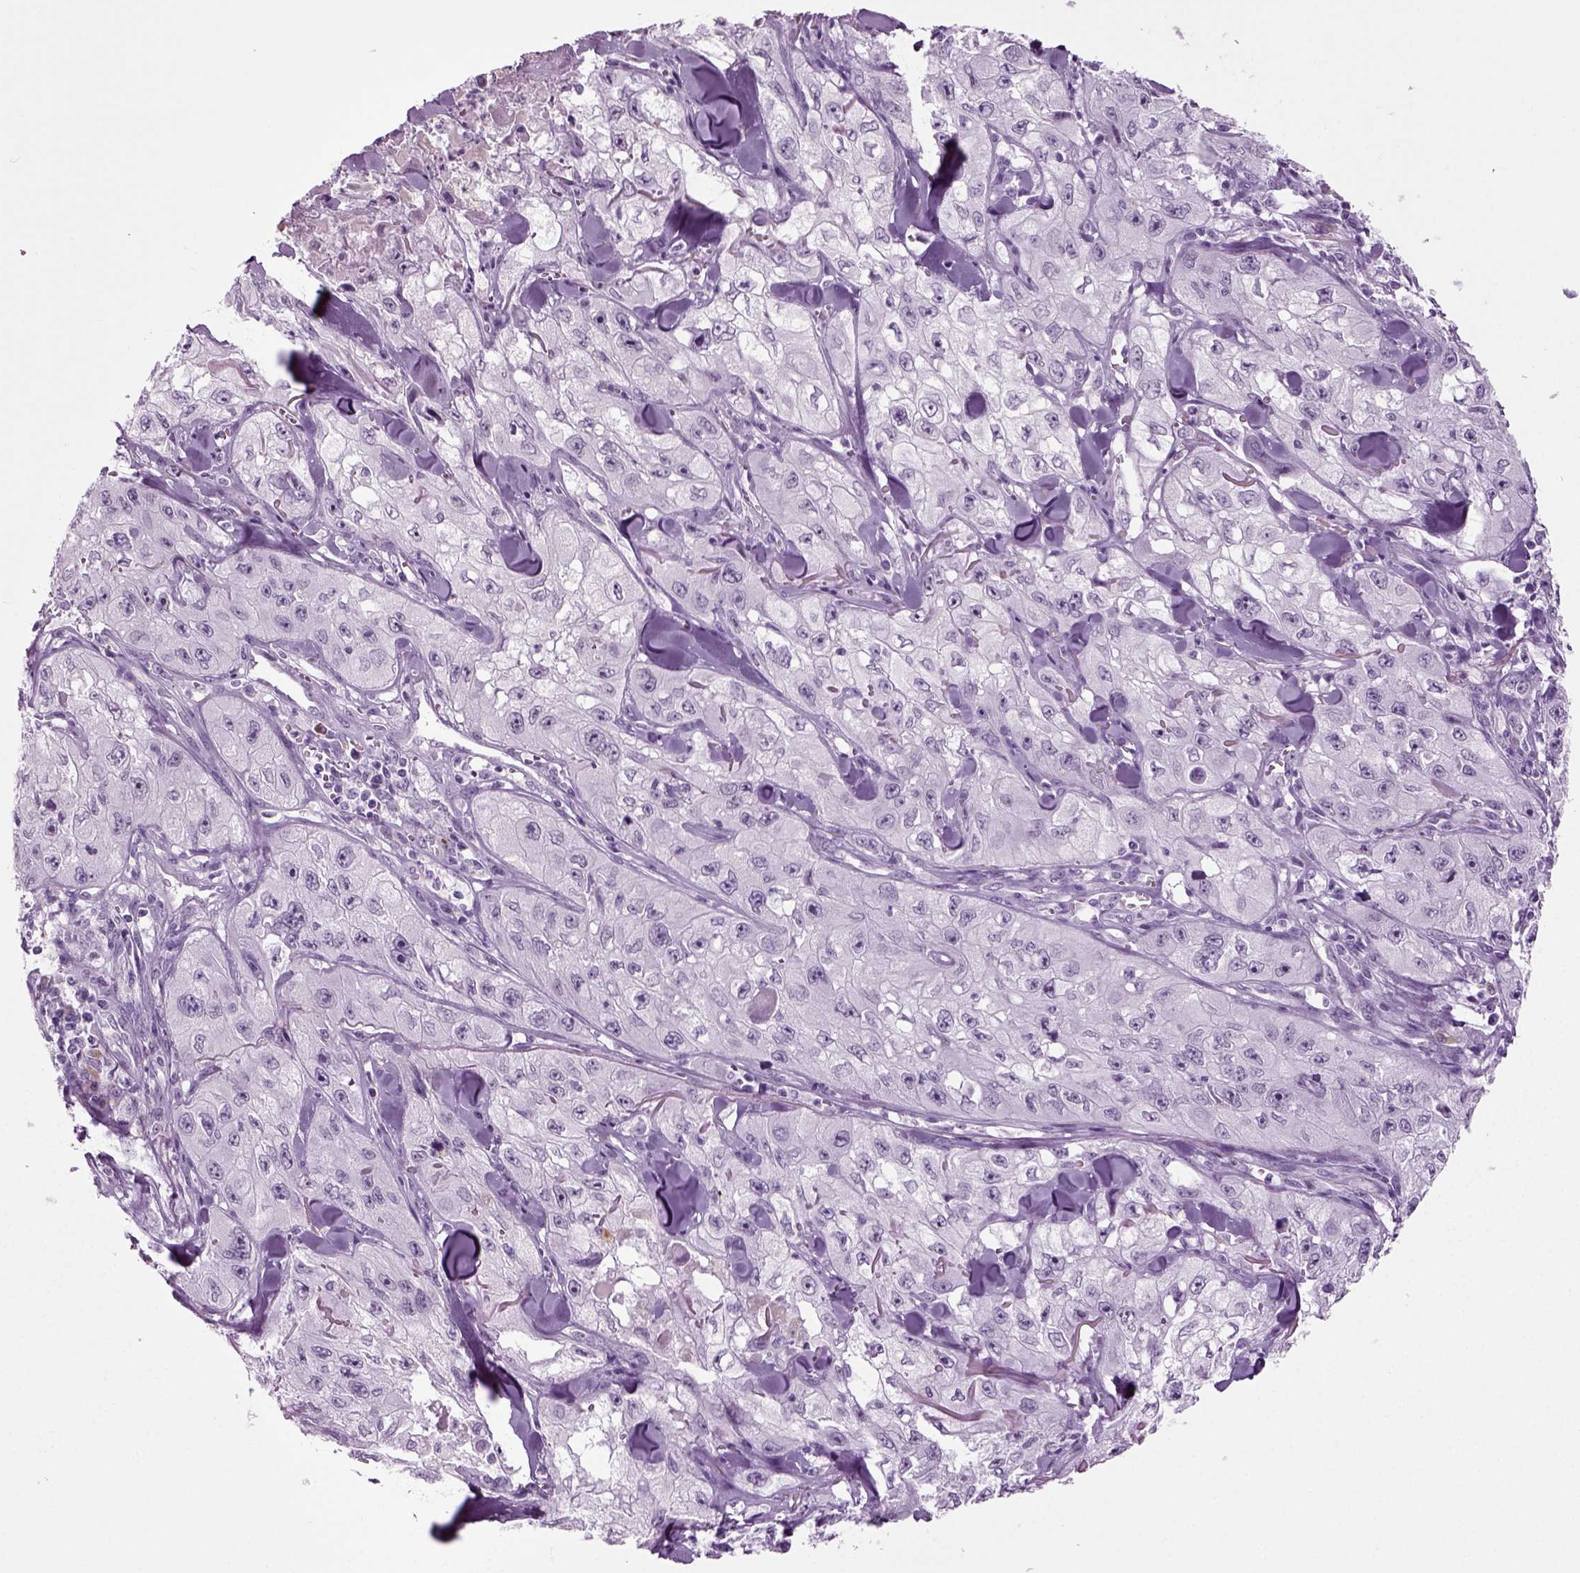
{"staining": {"intensity": "negative", "quantity": "none", "location": "none"}, "tissue": "skin cancer", "cell_type": "Tumor cells", "image_type": "cancer", "snomed": [{"axis": "morphology", "description": "Squamous cell carcinoma, NOS"}, {"axis": "topography", "description": "Skin"}, {"axis": "topography", "description": "Subcutis"}], "caption": "High magnification brightfield microscopy of skin cancer (squamous cell carcinoma) stained with DAB (3,3'-diaminobenzidine) (brown) and counterstained with hematoxylin (blue): tumor cells show no significant staining.", "gene": "PRLH", "patient": {"sex": "male", "age": 73}}